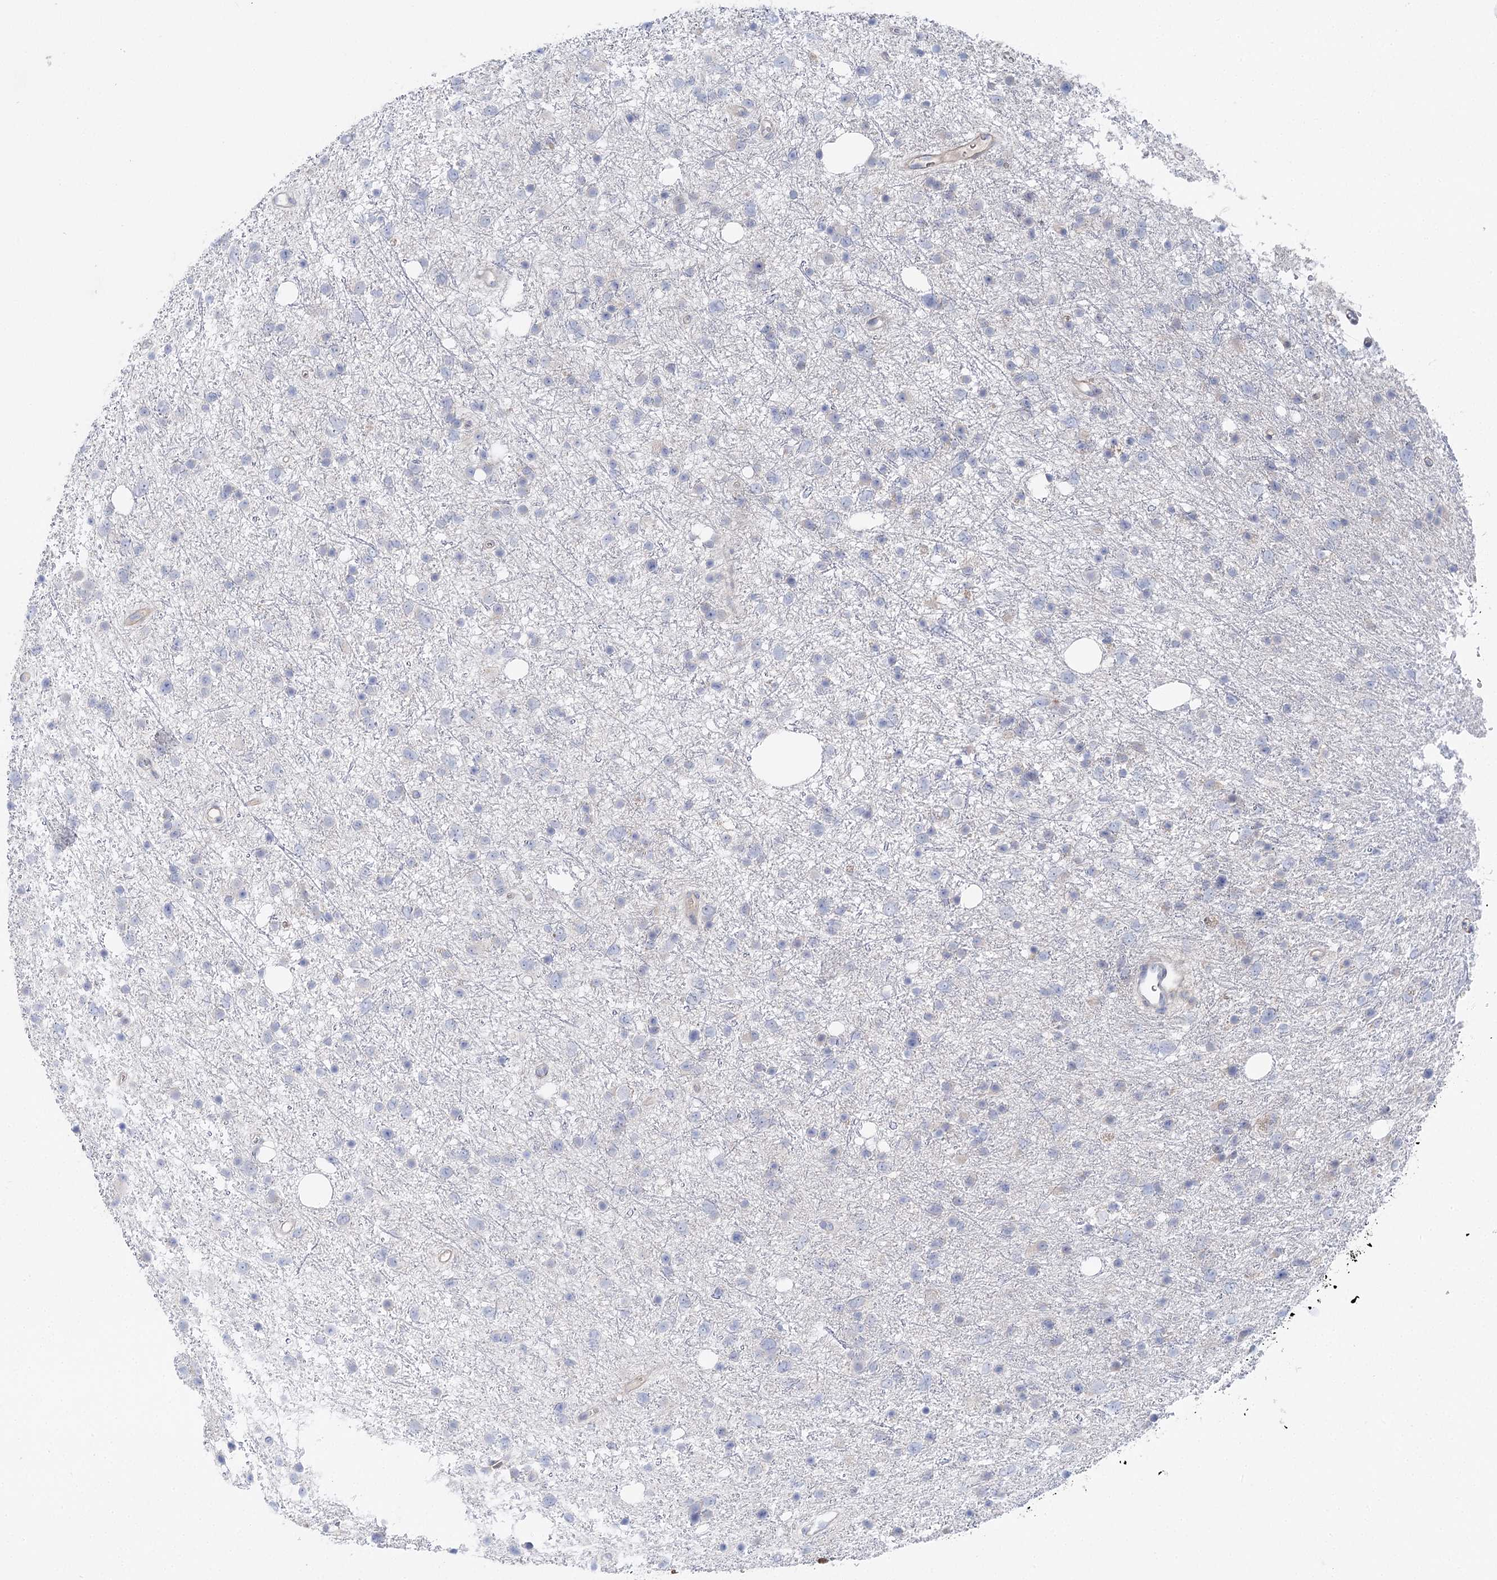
{"staining": {"intensity": "negative", "quantity": "none", "location": "none"}, "tissue": "glioma", "cell_type": "Tumor cells", "image_type": "cancer", "snomed": [{"axis": "morphology", "description": "Glioma, malignant, Low grade"}, {"axis": "topography", "description": "Cerebral cortex"}], "caption": "Malignant low-grade glioma stained for a protein using immunohistochemistry shows no expression tumor cells.", "gene": "LRRC14B", "patient": {"sex": "female", "age": 39}}